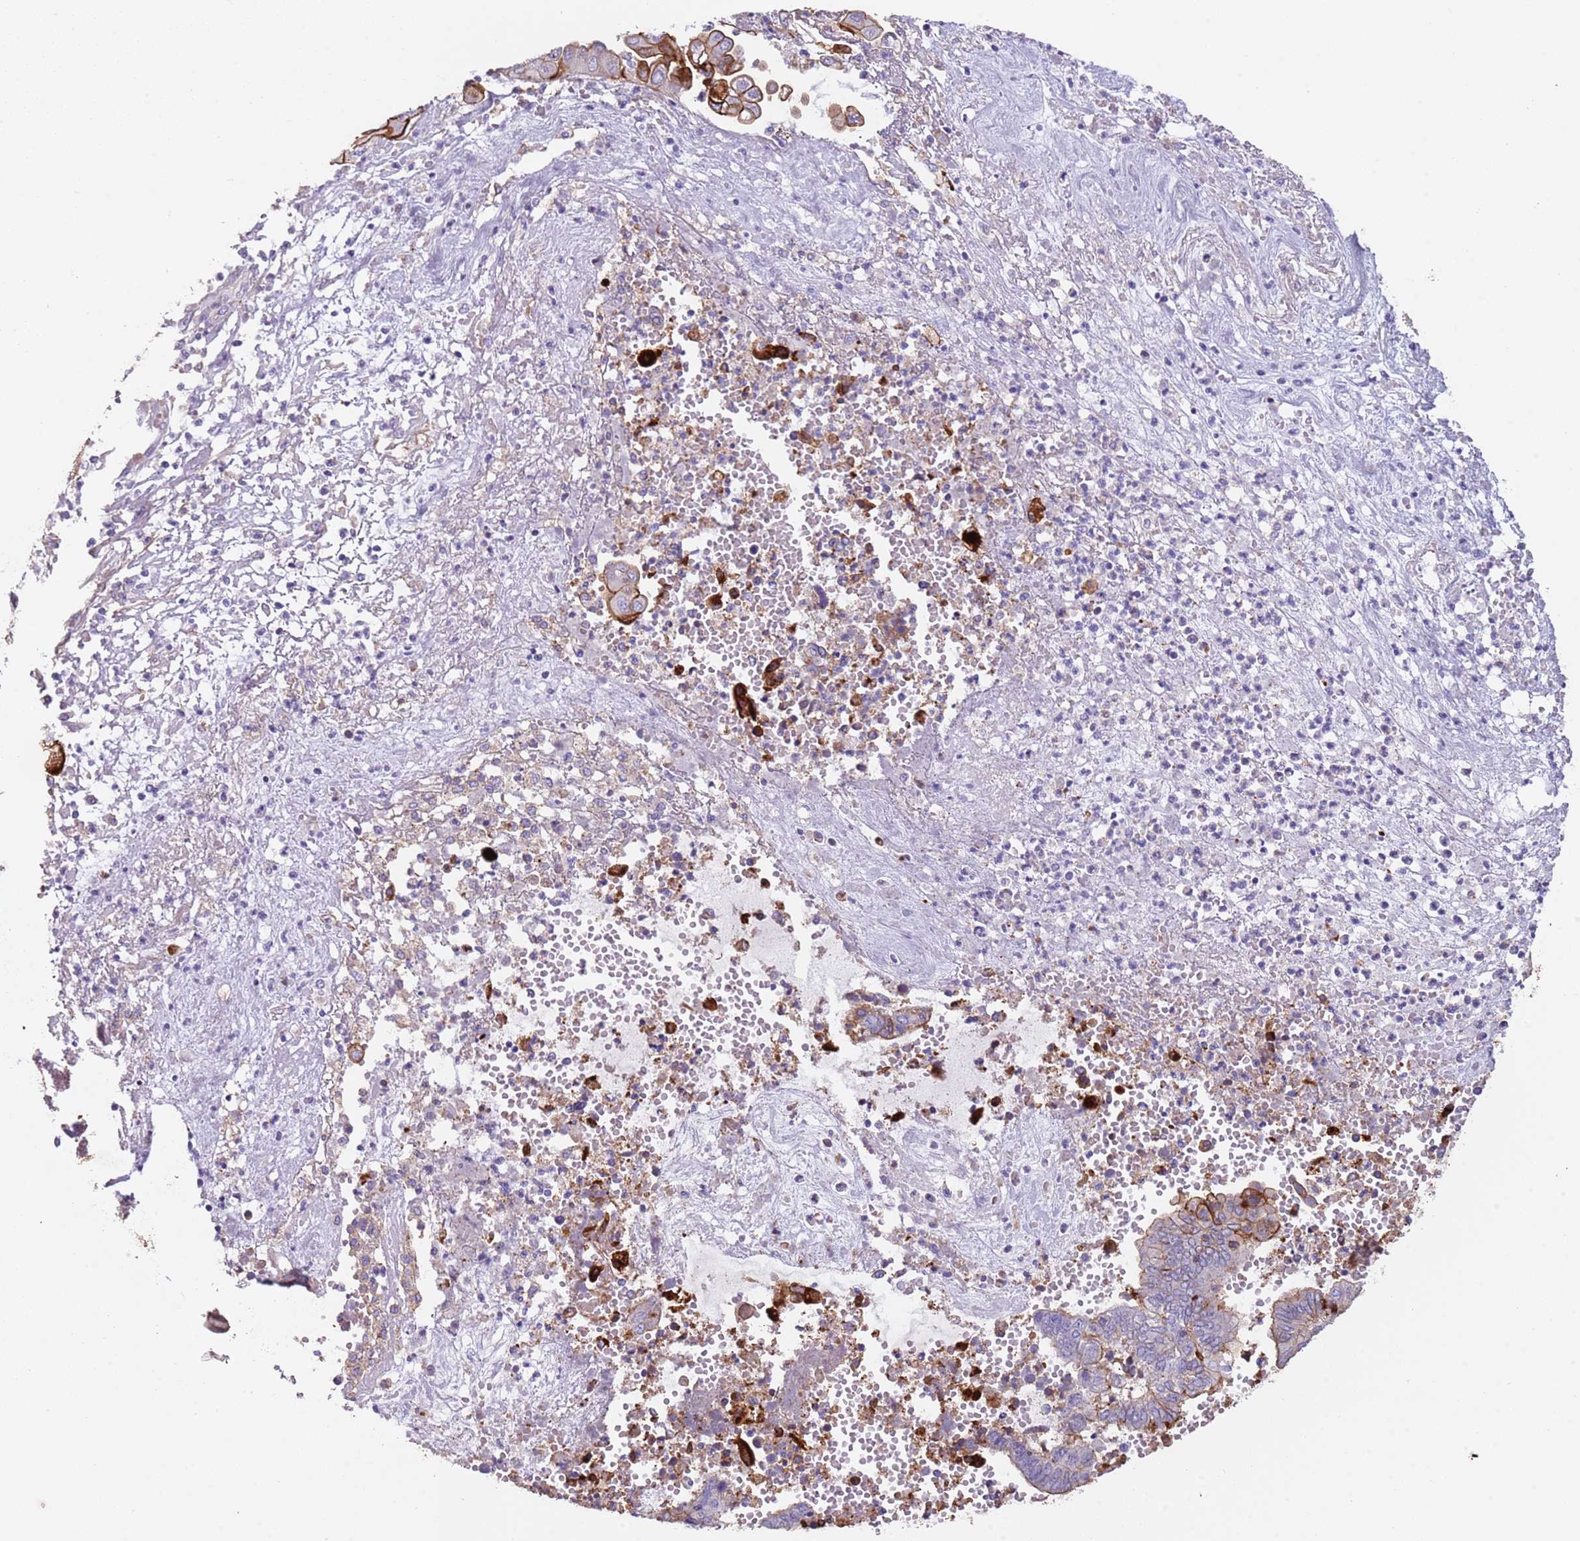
{"staining": {"intensity": "moderate", "quantity": "<25%", "location": "cytoplasmic/membranous"}, "tissue": "endometrial cancer", "cell_type": "Tumor cells", "image_type": "cancer", "snomed": [{"axis": "morphology", "description": "Adenocarcinoma, NOS"}, {"axis": "topography", "description": "Uterus"}, {"axis": "topography", "description": "Endometrium"}], "caption": "Endometrial adenocarcinoma tissue reveals moderate cytoplasmic/membranous expression in approximately <25% of tumor cells", "gene": "NBPF3", "patient": {"sex": "female", "age": 70}}